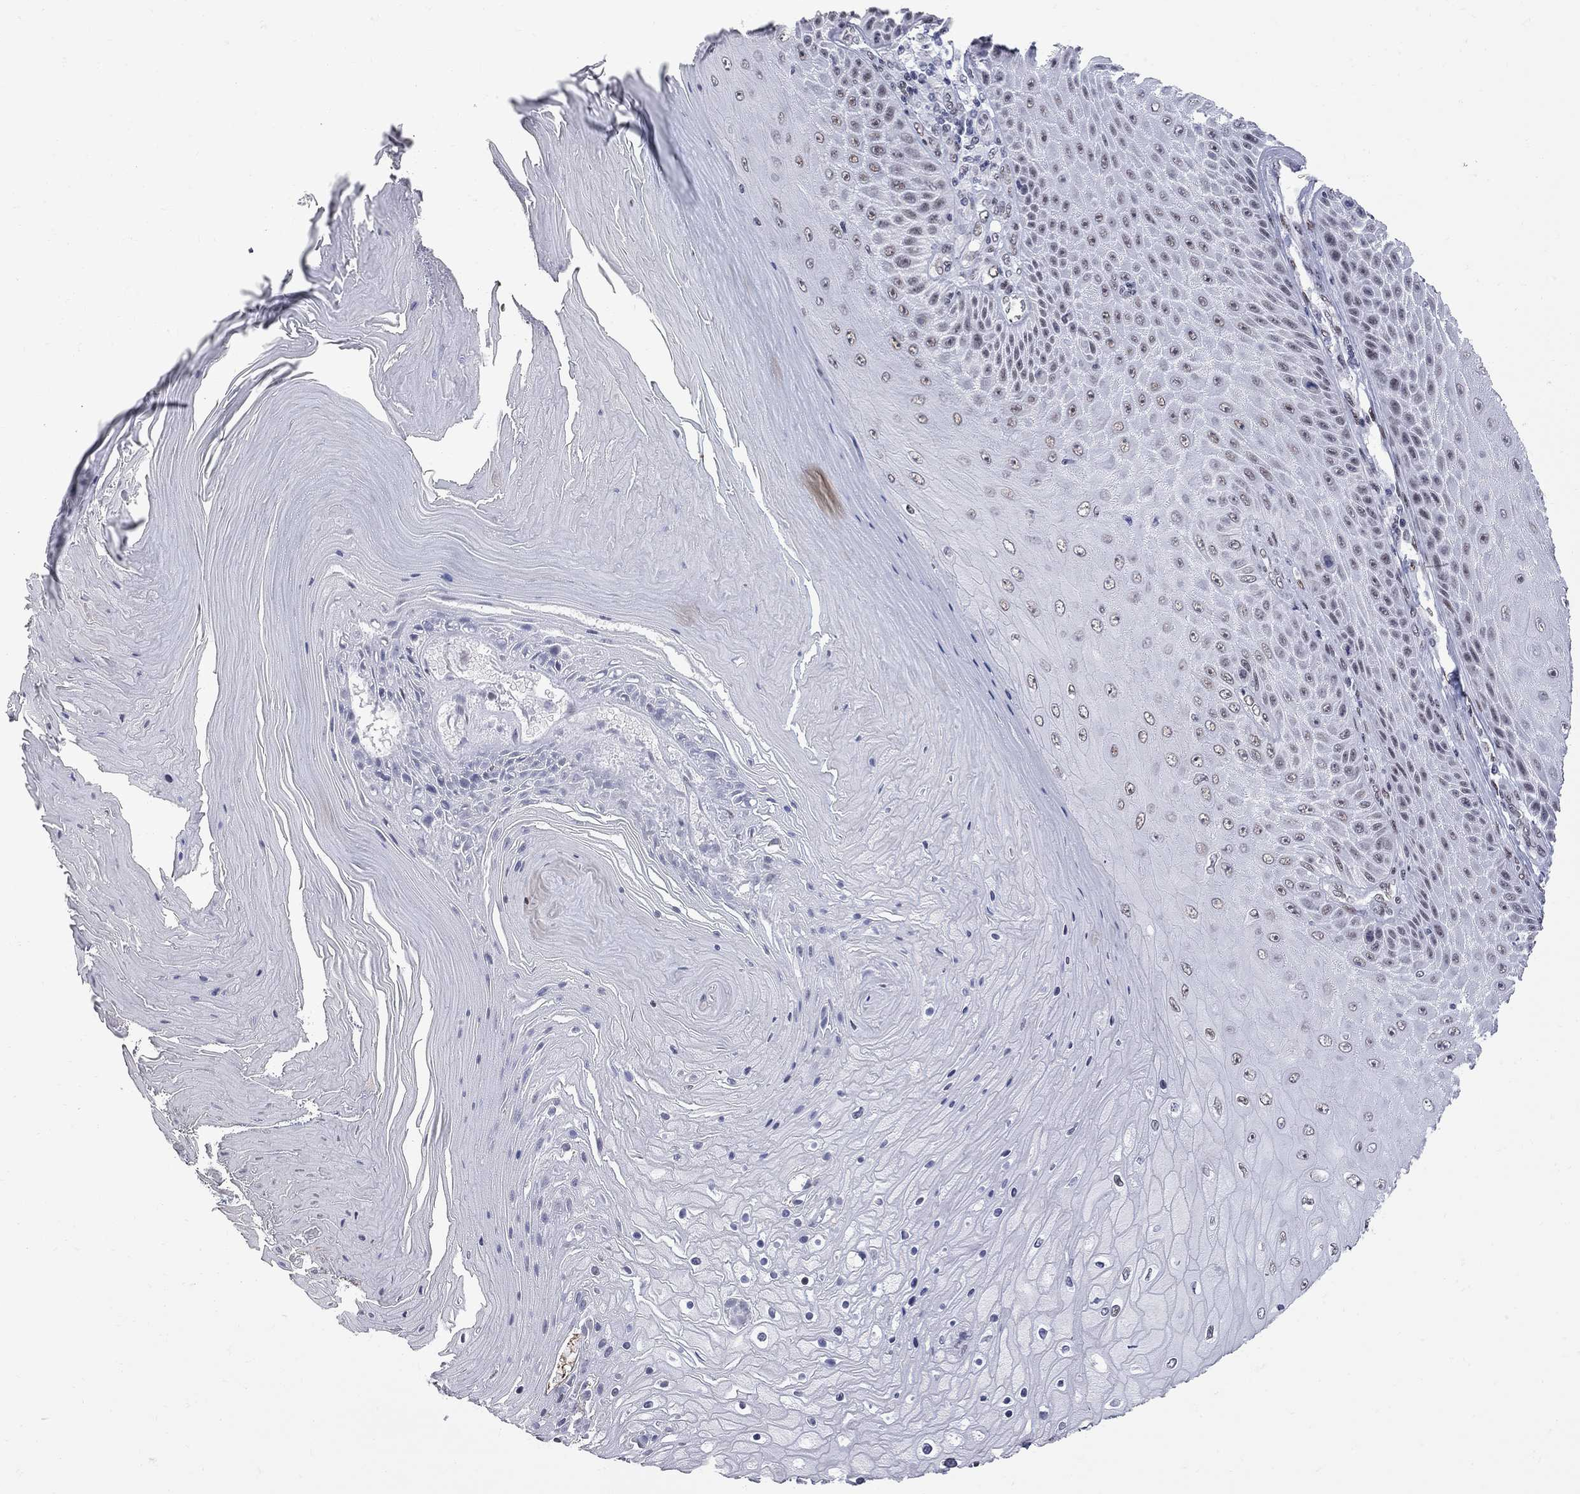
{"staining": {"intensity": "weak", "quantity": "<25%", "location": "nuclear"}, "tissue": "skin cancer", "cell_type": "Tumor cells", "image_type": "cancer", "snomed": [{"axis": "morphology", "description": "Squamous cell carcinoma, NOS"}, {"axis": "topography", "description": "Skin"}], "caption": "Tumor cells are negative for brown protein staining in squamous cell carcinoma (skin).", "gene": "ZBTB47", "patient": {"sex": "male", "age": 62}}